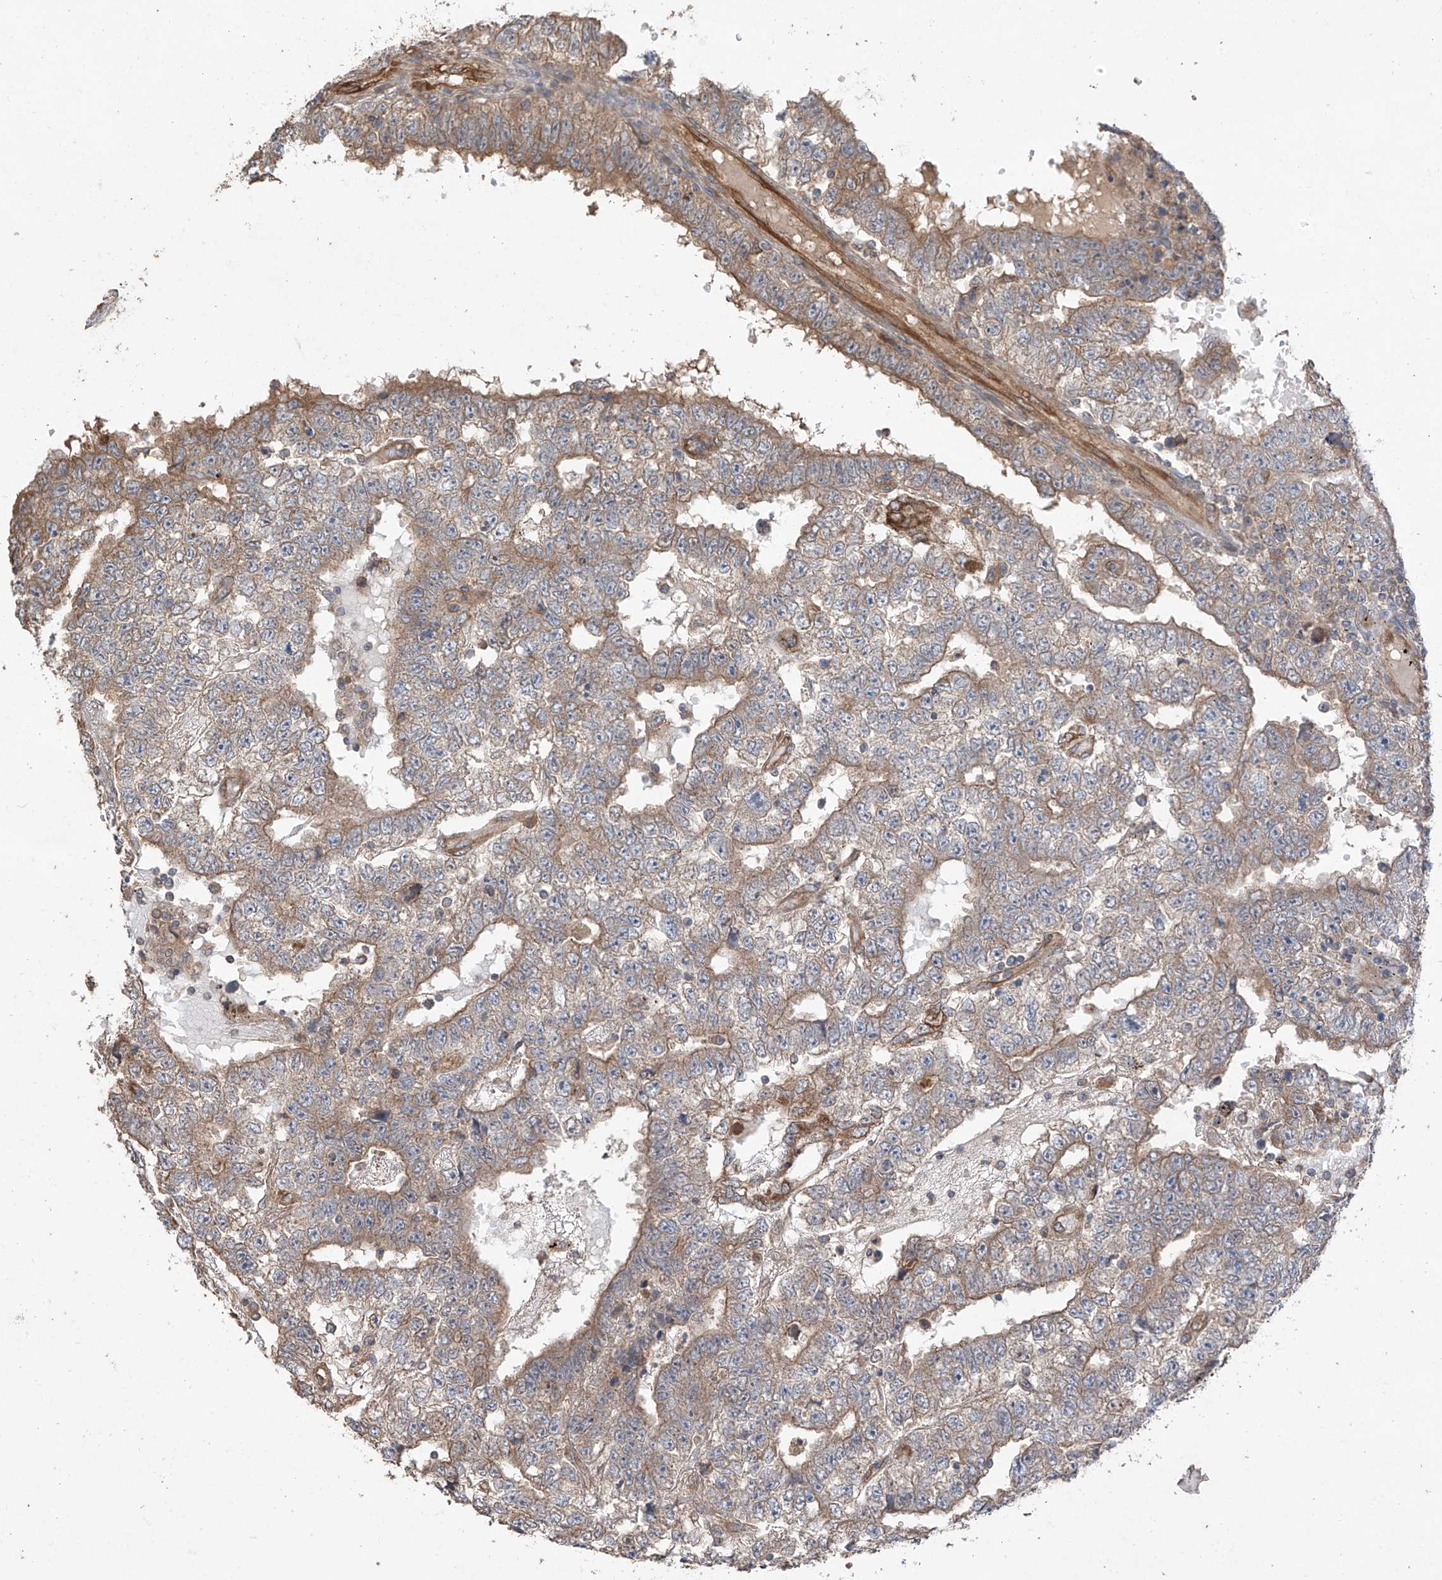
{"staining": {"intensity": "moderate", "quantity": "25%-75%", "location": "cytoplasmic/membranous"}, "tissue": "testis cancer", "cell_type": "Tumor cells", "image_type": "cancer", "snomed": [{"axis": "morphology", "description": "Carcinoma, Embryonal, NOS"}, {"axis": "topography", "description": "Testis"}], "caption": "A photomicrograph showing moderate cytoplasmic/membranous expression in approximately 25%-75% of tumor cells in testis cancer, as visualized by brown immunohistochemical staining.", "gene": "AGBL5", "patient": {"sex": "male", "age": 25}}